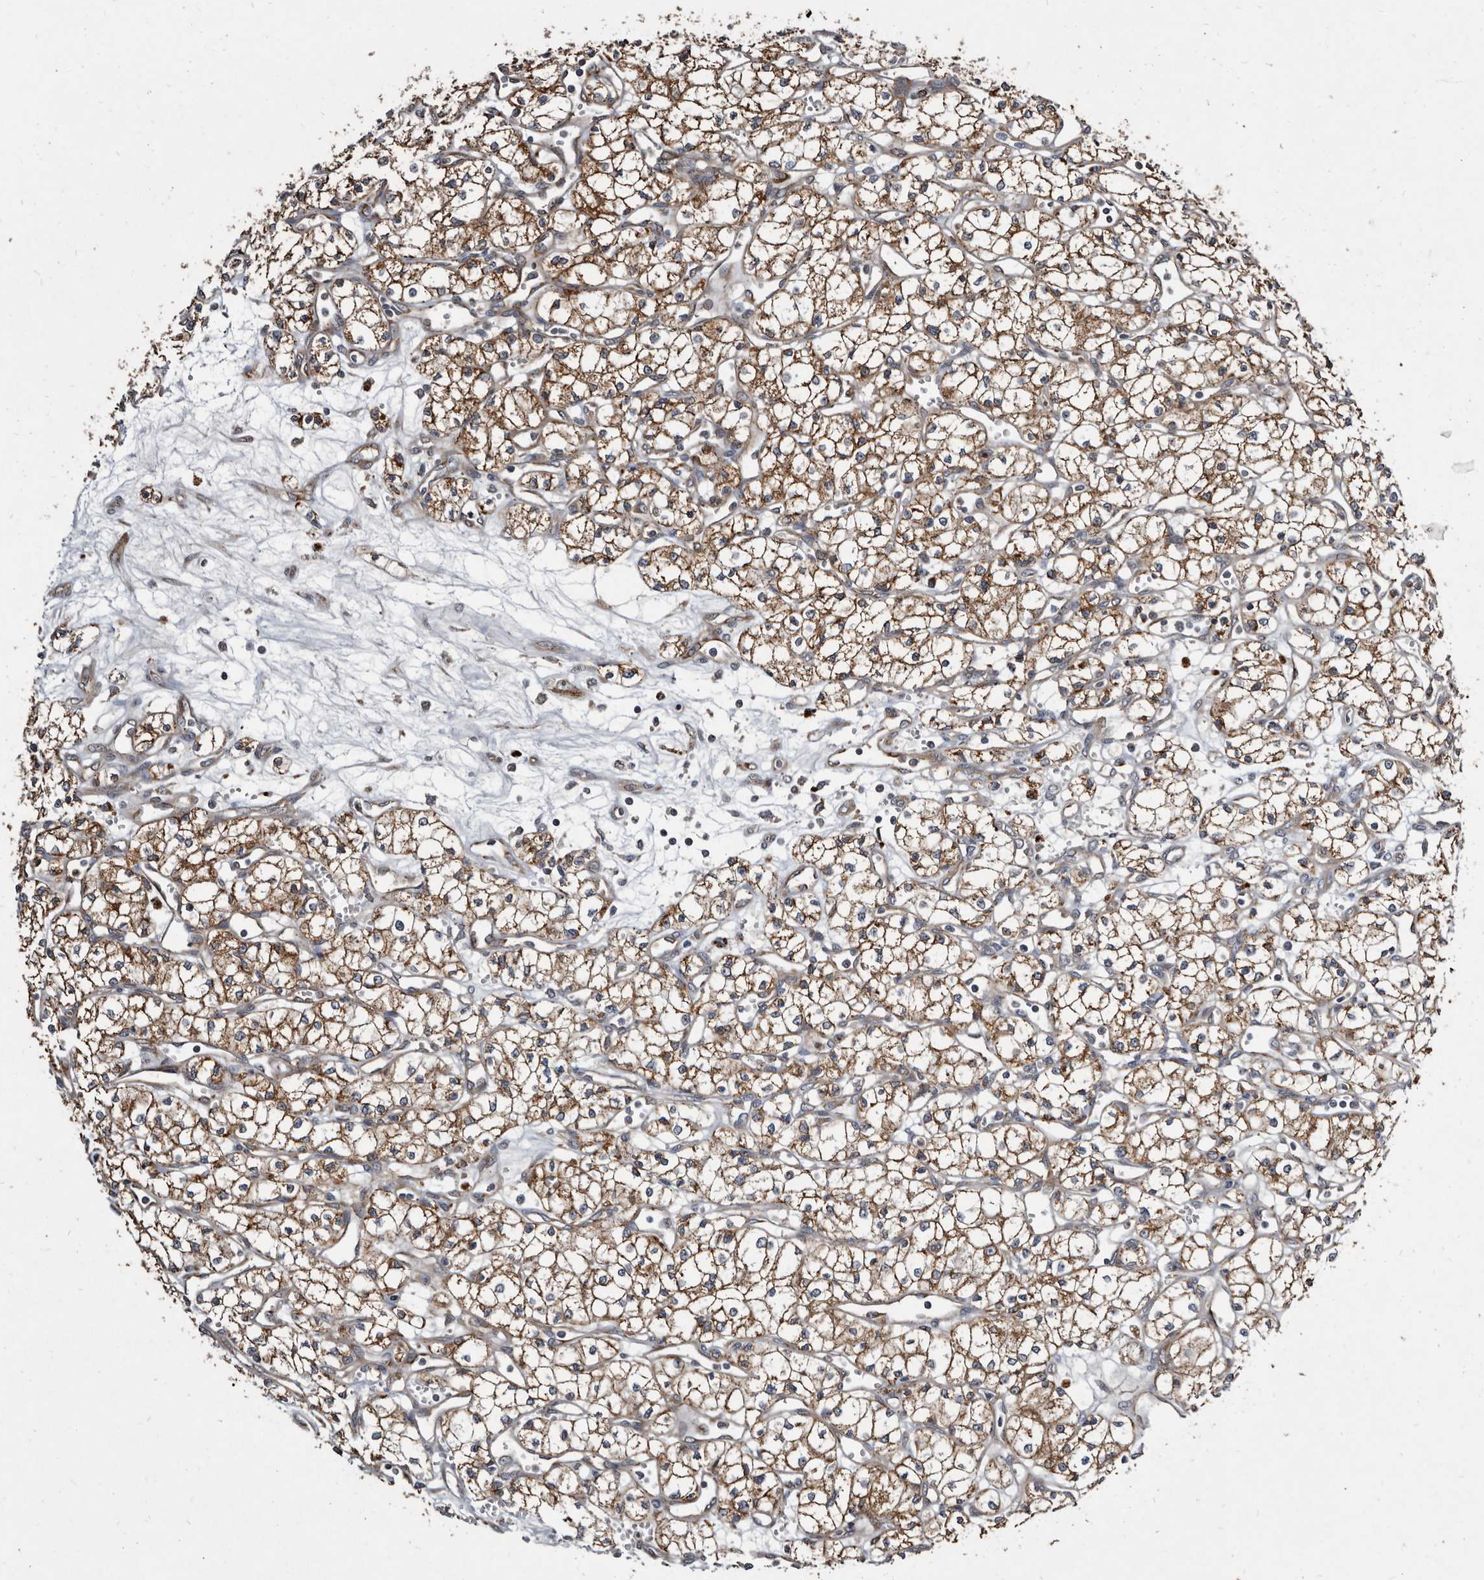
{"staining": {"intensity": "moderate", "quantity": ">75%", "location": "cytoplasmic/membranous"}, "tissue": "renal cancer", "cell_type": "Tumor cells", "image_type": "cancer", "snomed": [{"axis": "morphology", "description": "Adenocarcinoma, NOS"}, {"axis": "topography", "description": "Kidney"}], "caption": "The immunohistochemical stain highlights moderate cytoplasmic/membranous staining in tumor cells of renal cancer (adenocarcinoma) tissue. The staining was performed using DAB to visualize the protein expression in brown, while the nuclei were stained in blue with hematoxylin (Magnification: 20x).", "gene": "CTSA", "patient": {"sex": "male", "age": 59}}